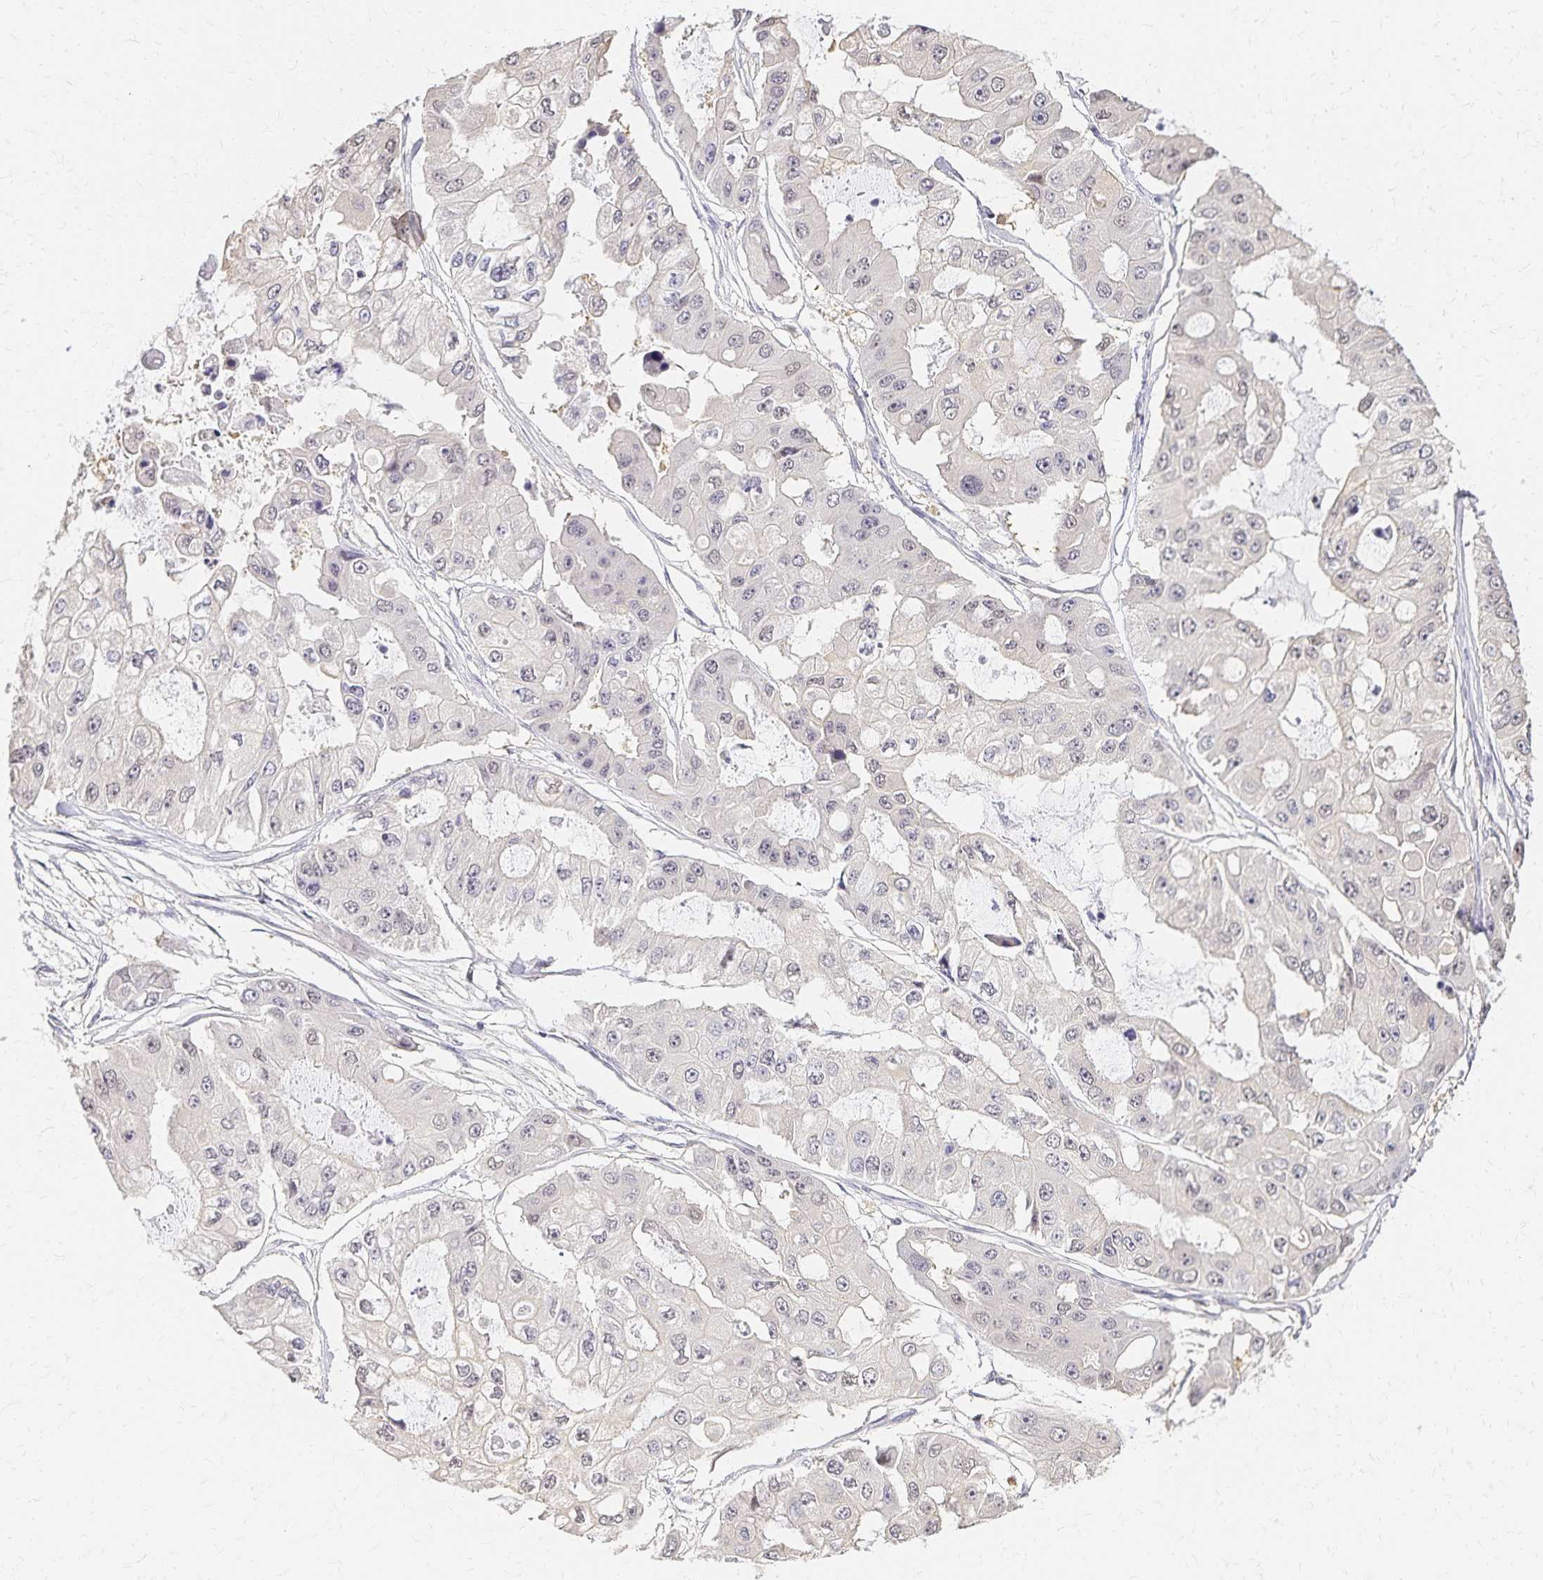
{"staining": {"intensity": "negative", "quantity": "none", "location": "none"}, "tissue": "ovarian cancer", "cell_type": "Tumor cells", "image_type": "cancer", "snomed": [{"axis": "morphology", "description": "Cystadenocarcinoma, serous, NOS"}, {"axis": "topography", "description": "Ovary"}], "caption": "Protein analysis of ovarian serous cystadenocarcinoma reveals no significant expression in tumor cells.", "gene": "AZGP1", "patient": {"sex": "female", "age": 56}}